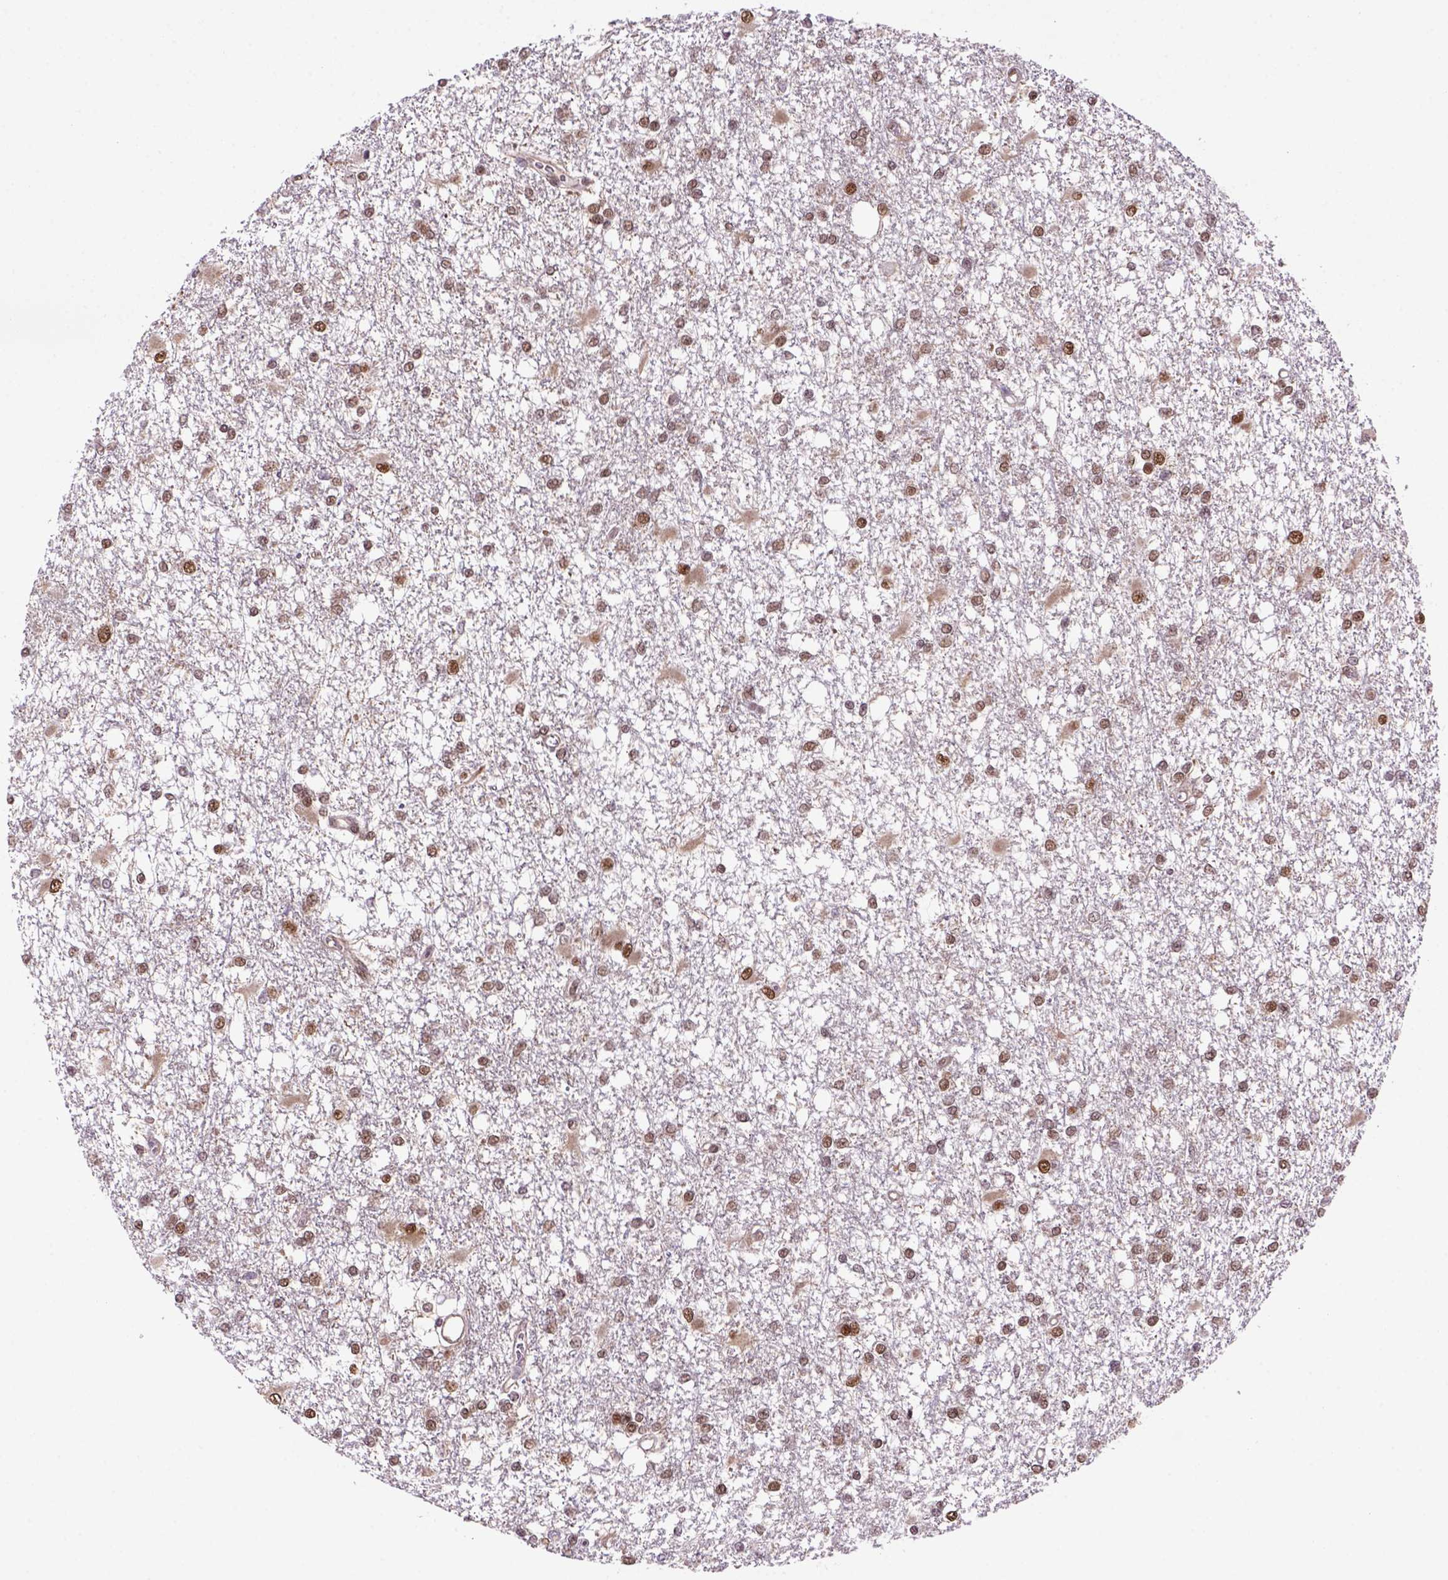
{"staining": {"intensity": "moderate", "quantity": ">75%", "location": "nuclear"}, "tissue": "glioma", "cell_type": "Tumor cells", "image_type": "cancer", "snomed": [{"axis": "morphology", "description": "Glioma, malignant, High grade"}, {"axis": "topography", "description": "Cerebral cortex"}], "caption": "This is an image of immunohistochemistry (IHC) staining of glioma, which shows moderate expression in the nuclear of tumor cells.", "gene": "PSMC2", "patient": {"sex": "male", "age": 79}}